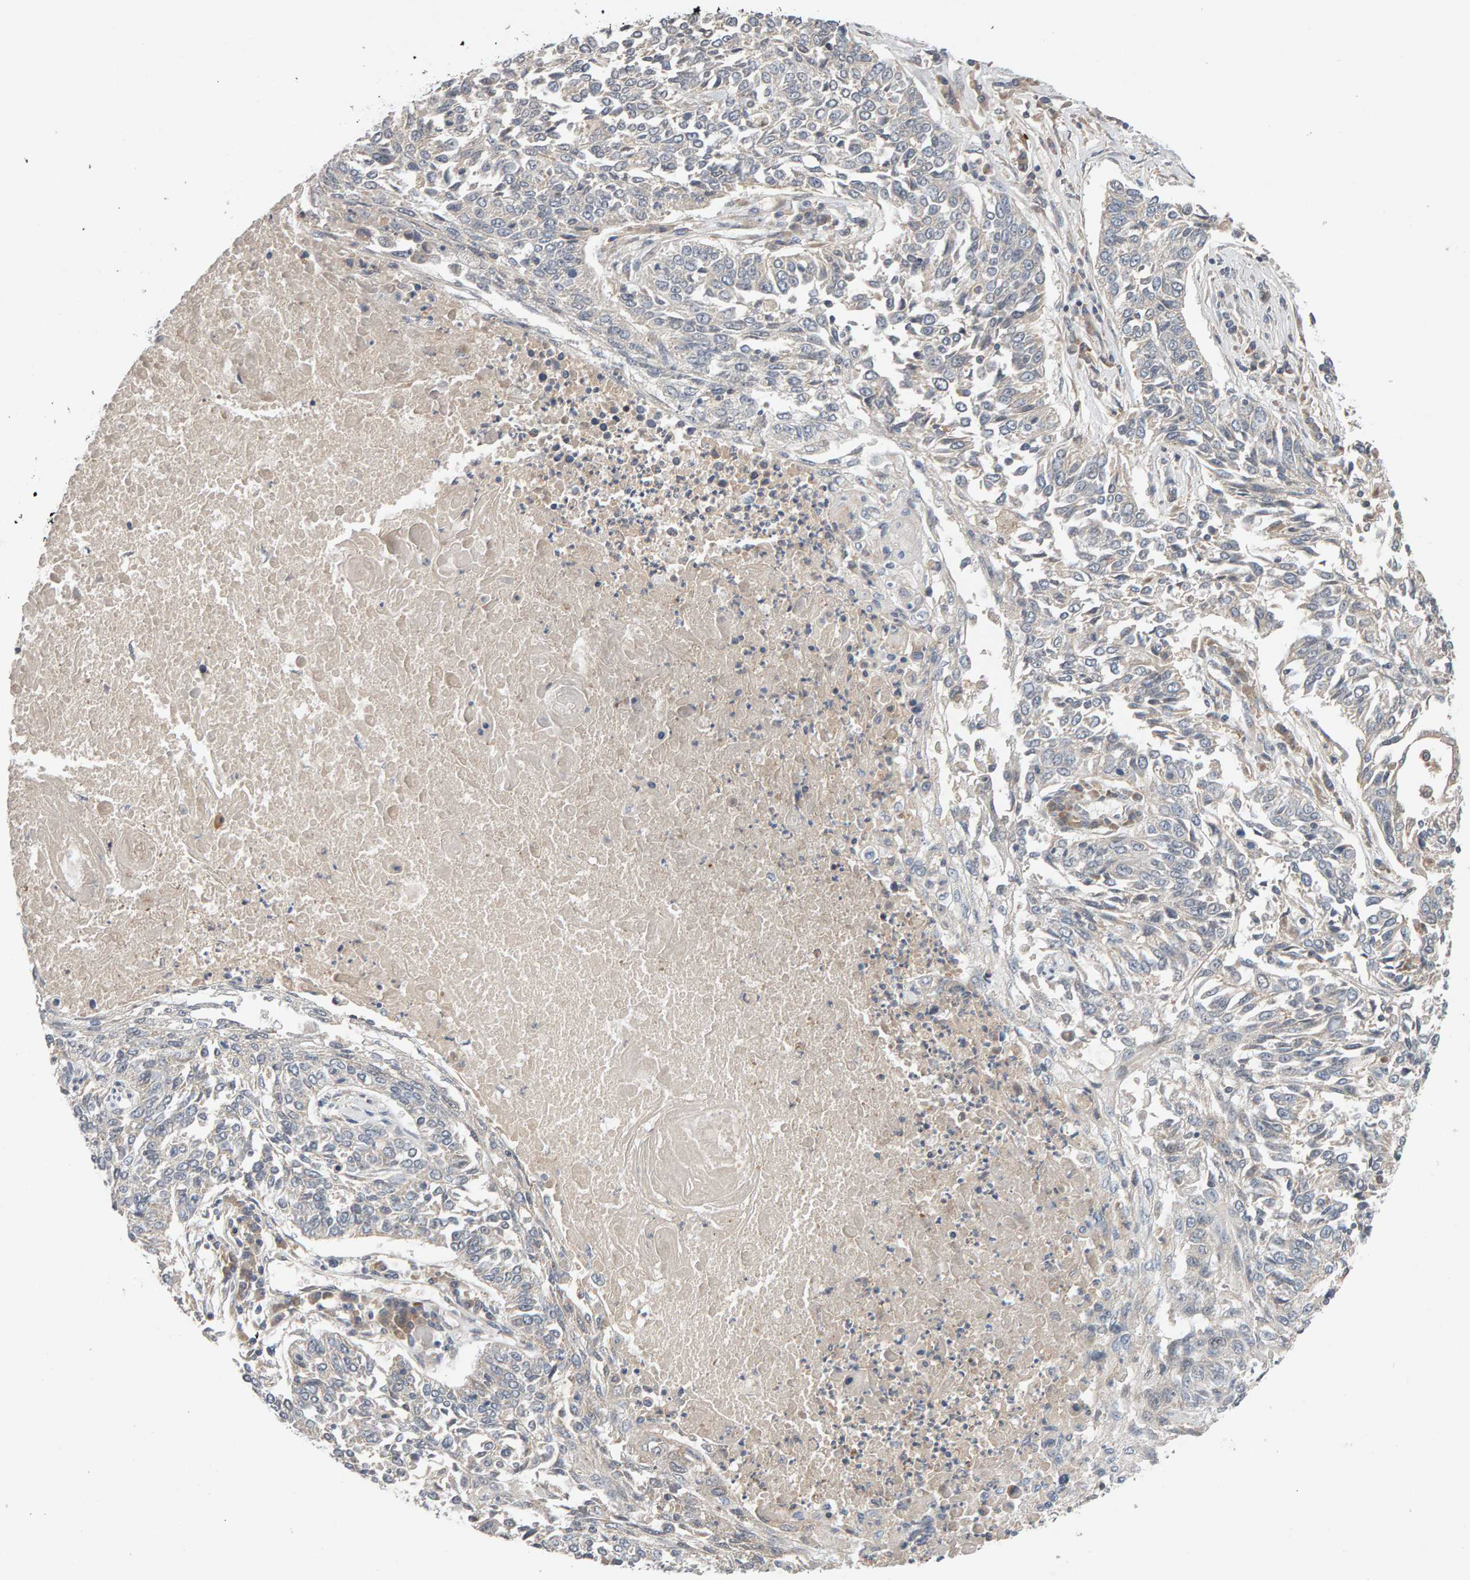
{"staining": {"intensity": "negative", "quantity": "none", "location": "none"}, "tissue": "lung cancer", "cell_type": "Tumor cells", "image_type": "cancer", "snomed": [{"axis": "morphology", "description": "Normal tissue, NOS"}, {"axis": "morphology", "description": "Squamous cell carcinoma, NOS"}, {"axis": "topography", "description": "Cartilage tissue"}, {"axis": "topography", "description": "Bronchus"}, {"axis": "topography", "description": "Lung"}], "caption": "Lung squamous cell carcinoma stained for a protein using IHC demonstrates no staining tumor cells.", "gene": "NUDCD1", "patient": {"sex": "female", "age": 49}}